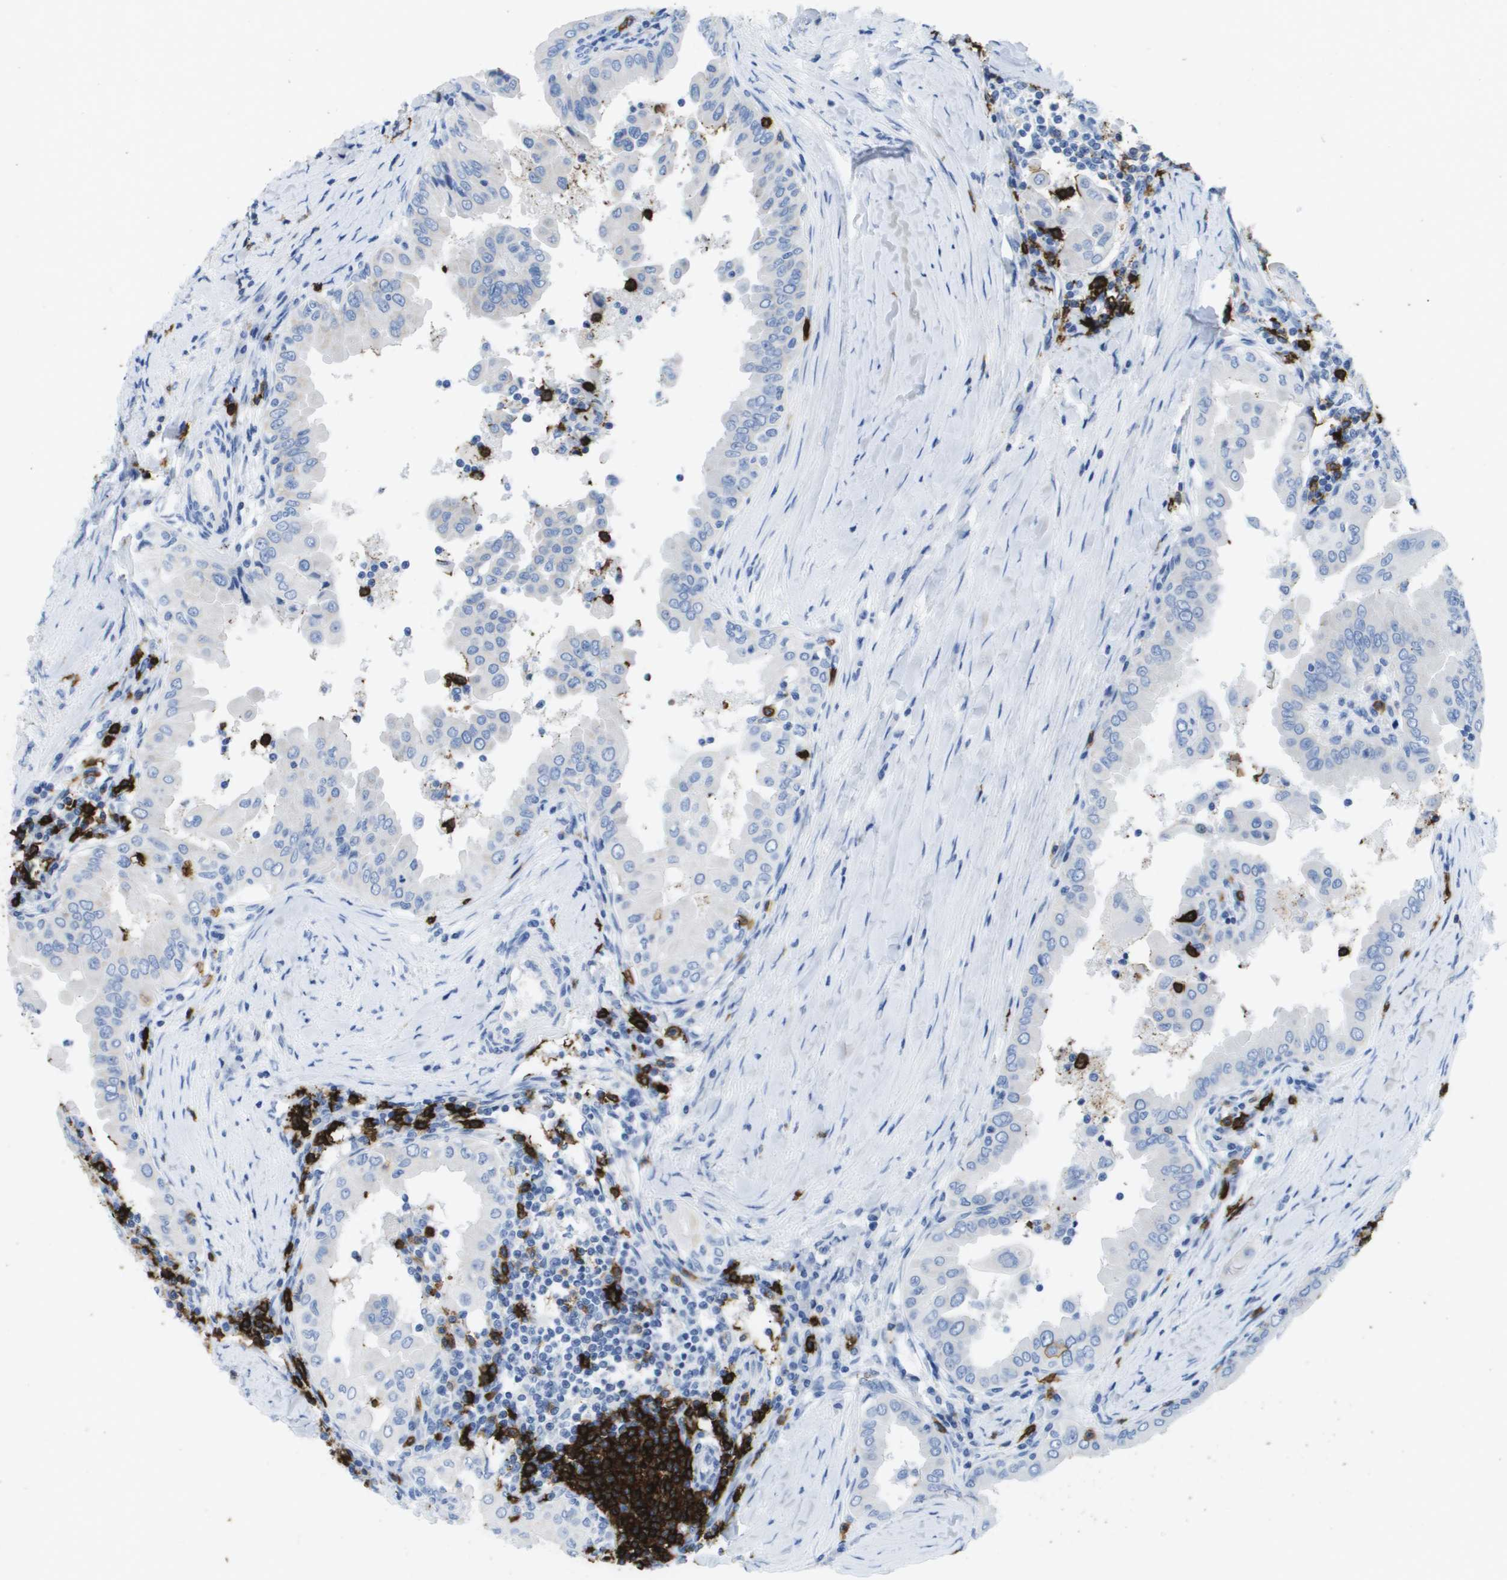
{"staining": {"intensity": "negative", "quantity": "none", "location": "none"}, "tissue": "thyroid cancer", "cell_type": "Tumor cells", "image_type": "cancer", "snomed": [{"axis": "morphology", "description": "Papillary adenocarcinoma, NOS"}, {"axis": "topography", "description": "Thyroid gland"}], "caption": "This is a micrograph of immunohistochemistry (IHC) staining of thyroid papillary adenocarcinoma, which shows no expression in tumor cells.", "gene": "MS4A1", "patient": {"sex": "male", "age": 33}}